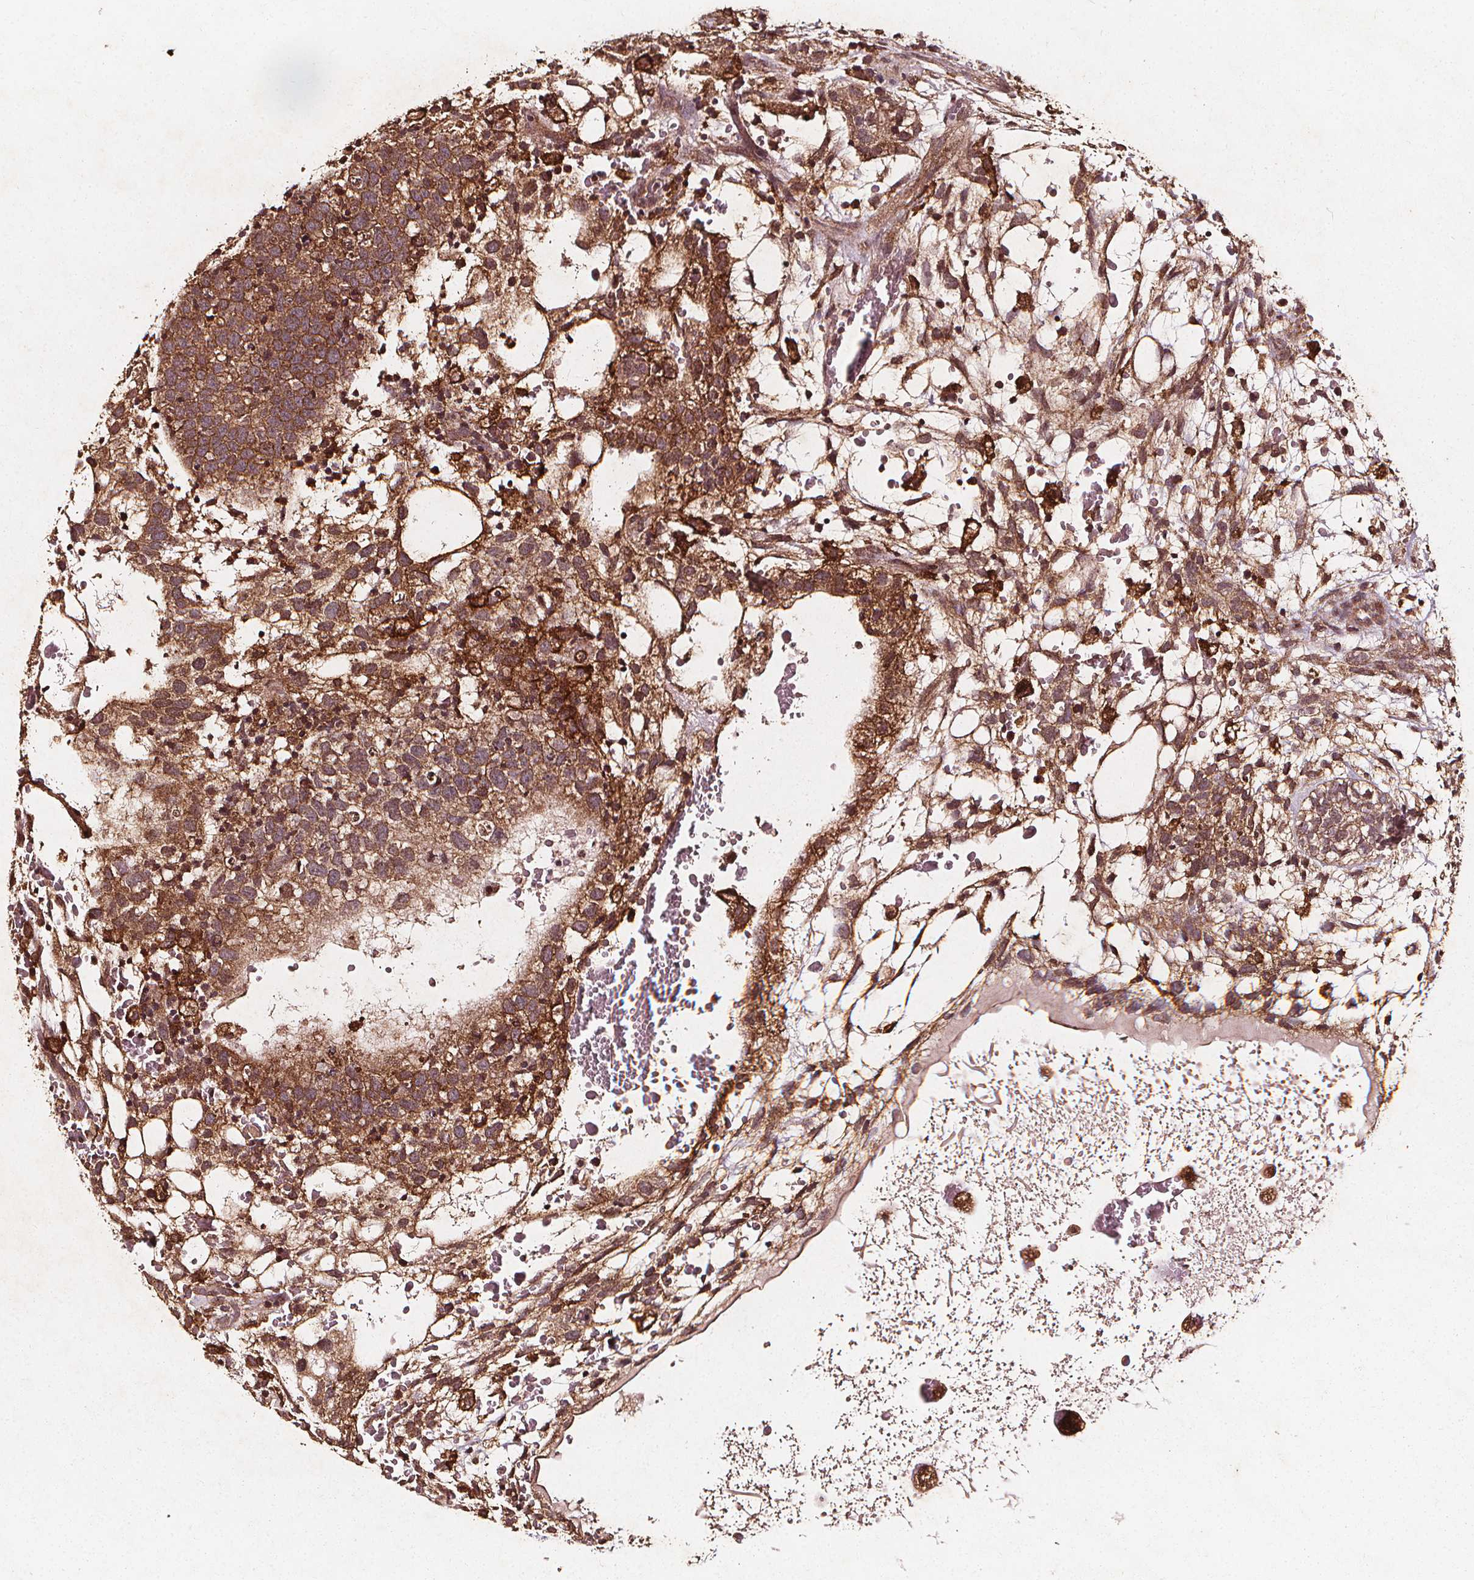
{"staining": {"intensity": "moderate", "quantity": ">75%", "location": "cytoplasmic/membranous"}, "tissue": "testis cancer", "cell_type": "Tumor cells", "image_type": "cancer", "snomed": [{"axis": "morphology", "description": "Normal tissue, NOS"}, {"axis": "morphology", "description": "Carcinoma, Embryonal, NOS"}, {"axis": "topography", "description": "Testis"}], "caption": "Tumor cells exhibit medium levels of moderate cytoplasmic/membranous staining in about >75% of cells in testis embryonal carcinoma.", "gene": "ABCA1", "patient": {"sex": "male", "age": 32}}